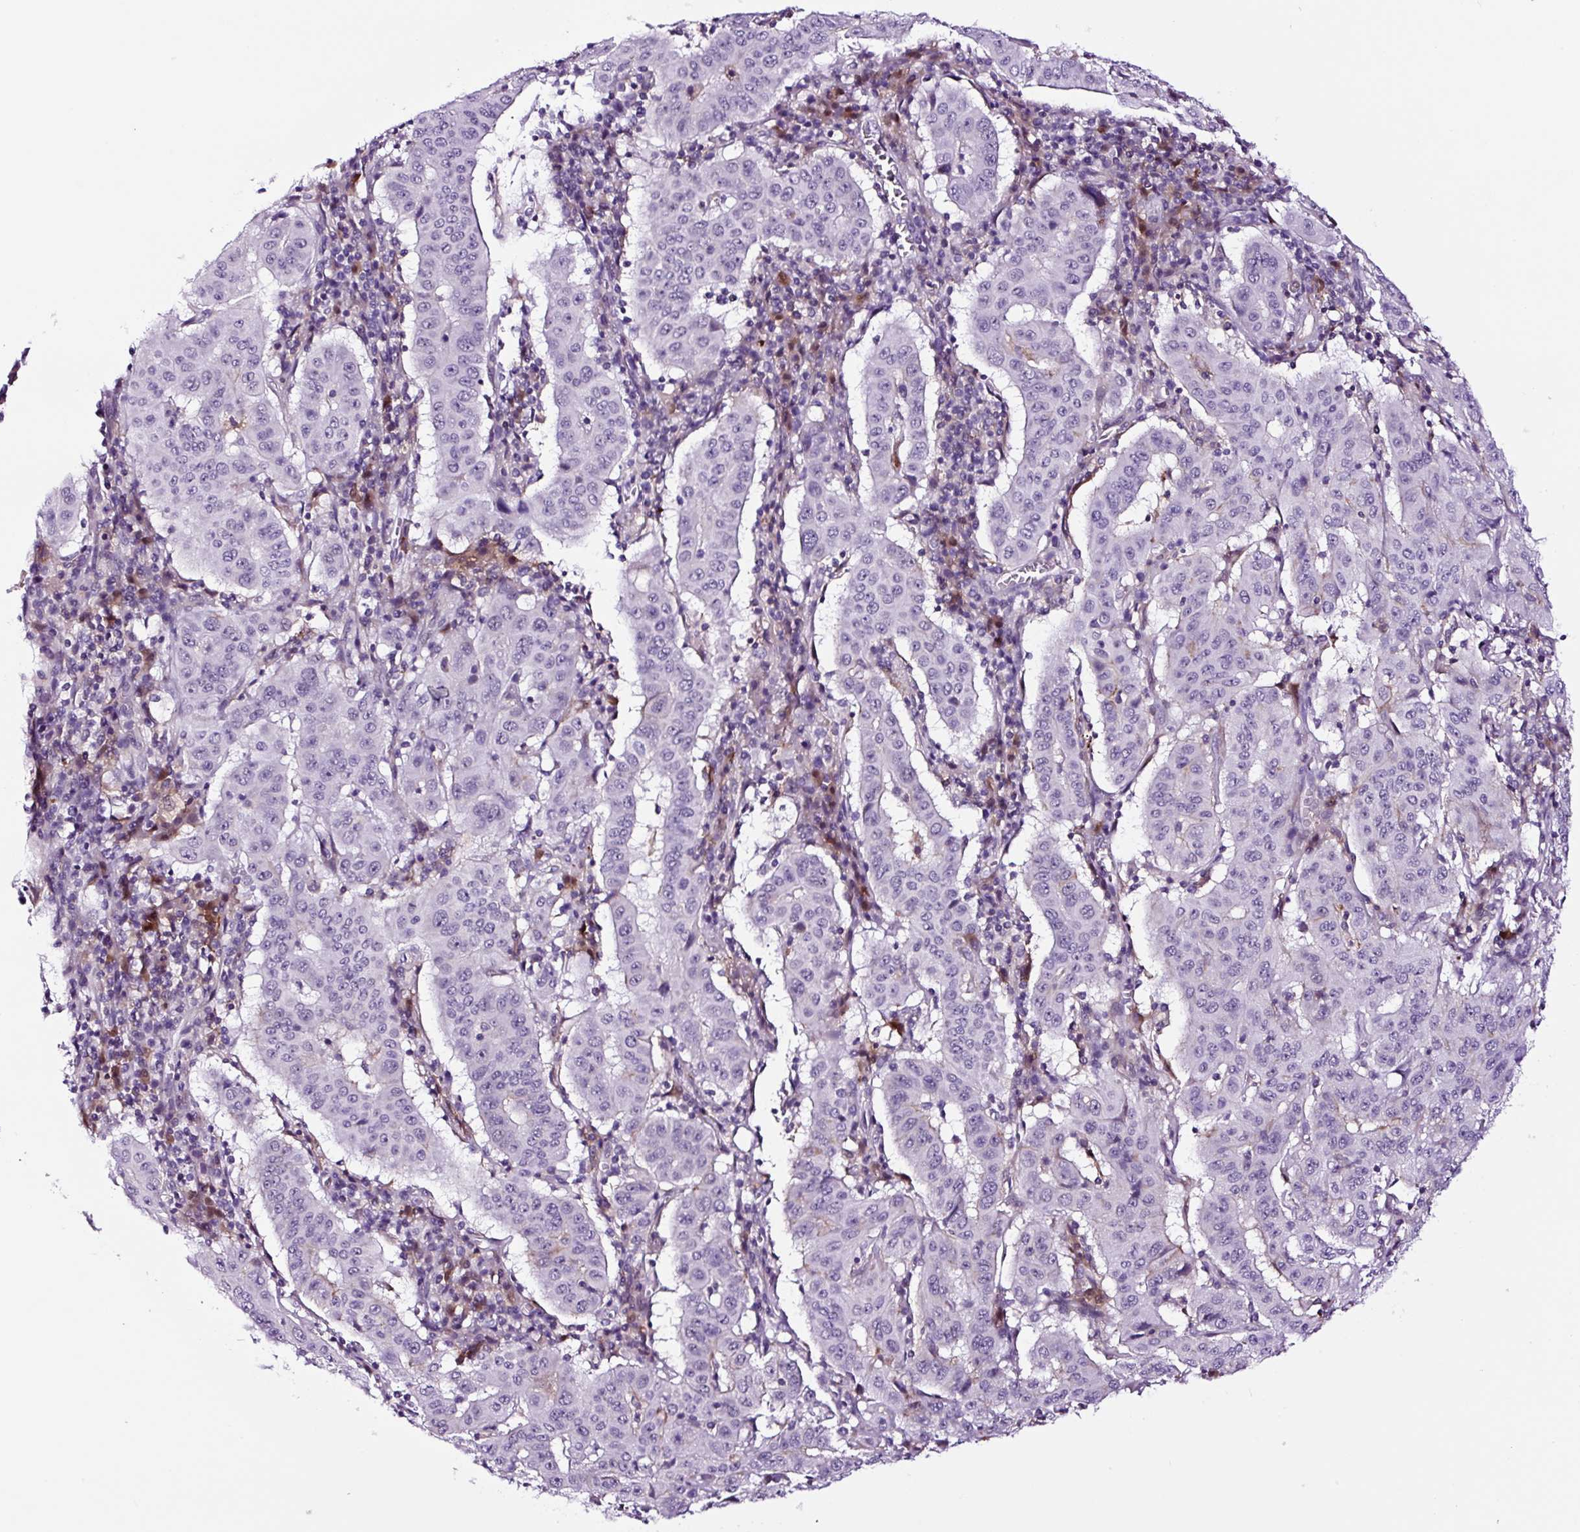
{"staining": {"intensity": "negative", "quantity": "none", "location": "none"}, "tissue": "pancreatic cancer", "cell_type": "Tumor cells", "image_type": "cancer", "snomed": [{"axis": "morphology", "description": "Adenocarcinoma, NOS"}, {"axis": "topography", "description": "Pancreas"}], "caption": "DAB immunohistochemical staining of pancreatic cancer (adenocarcinoma) shows no significant expression in tumor cells.", "gene": "TAFA3", "patient": {"sex": "male", "age": 63}}